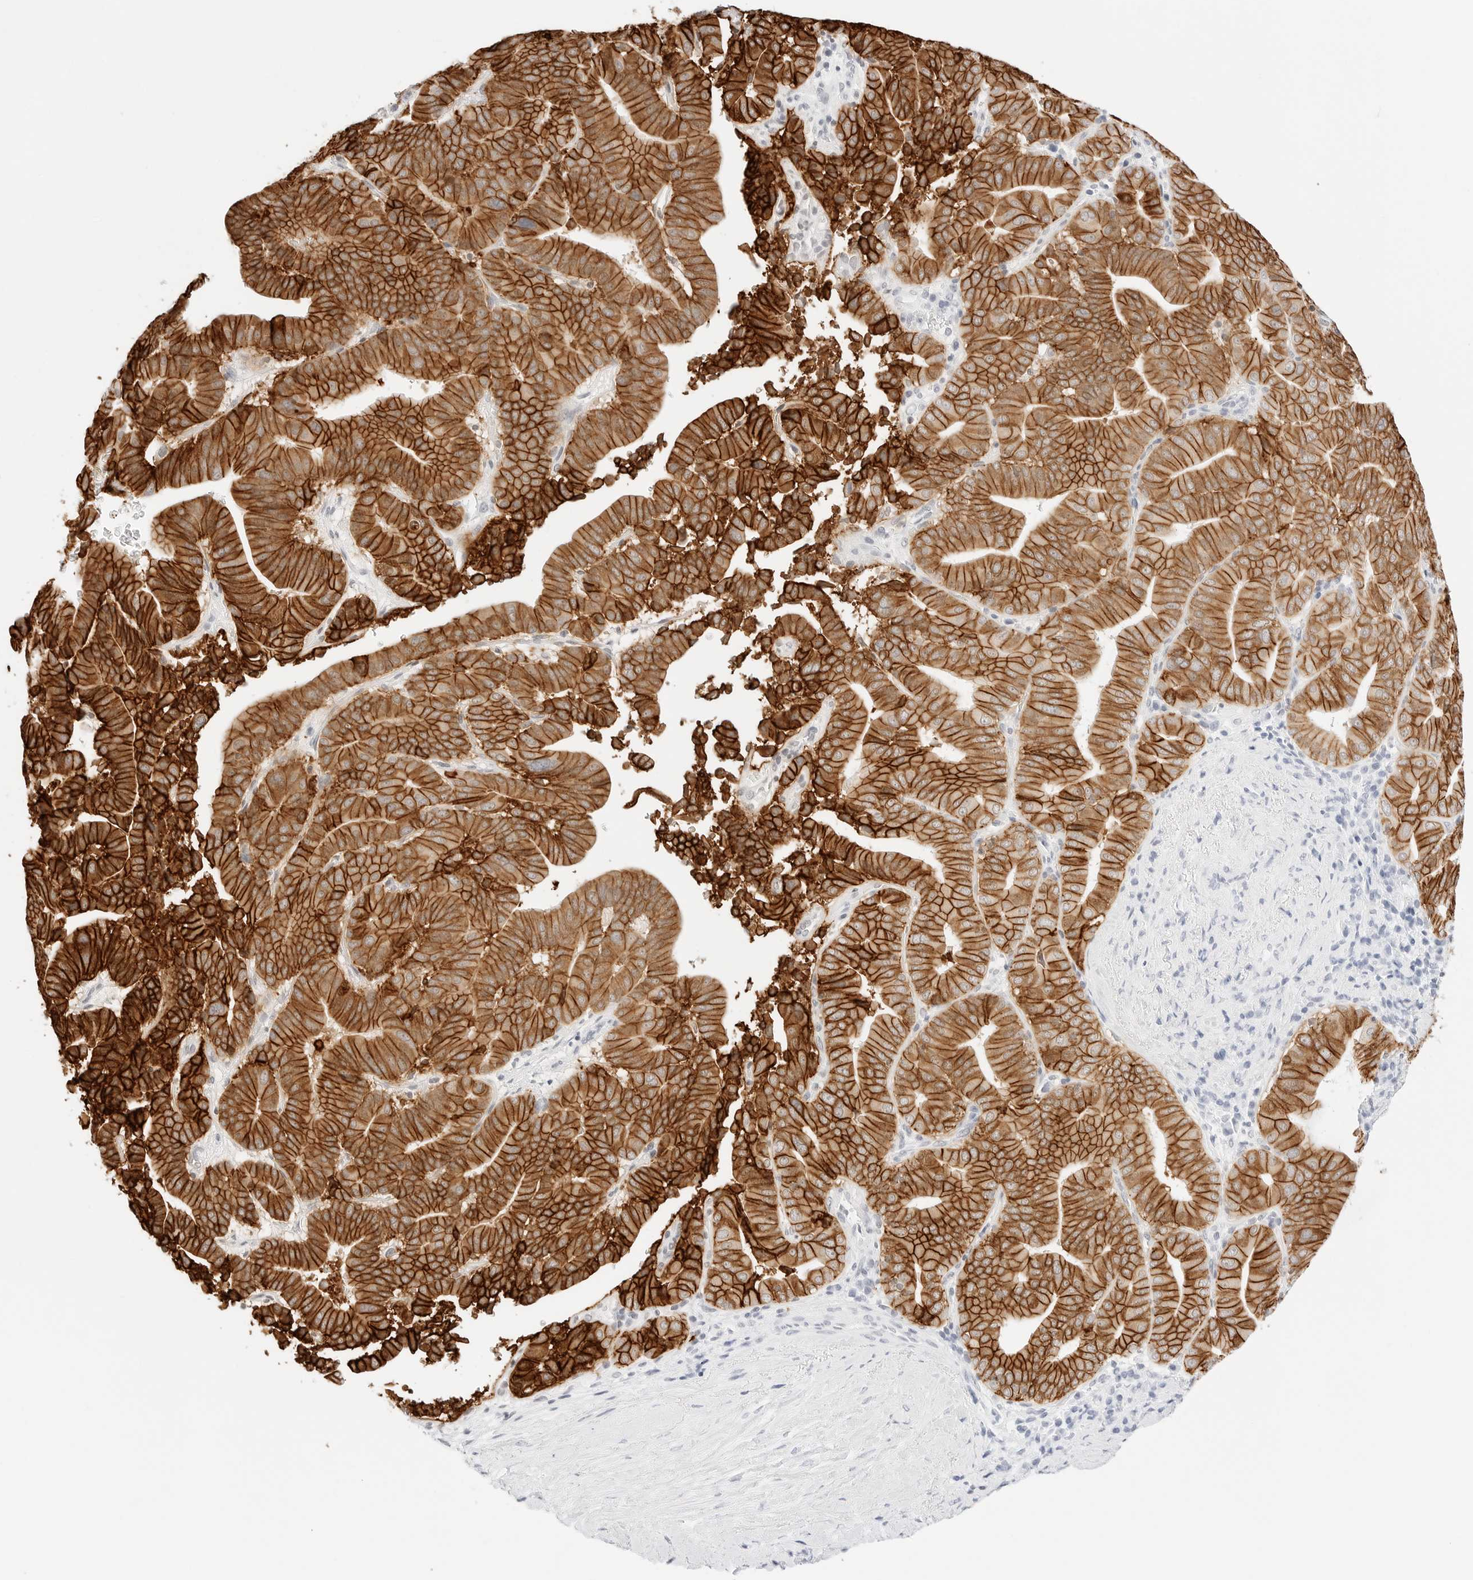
{"staining": {"intensity": "strong", "quantity": ">75%", "location": "cytoplasmic/membranous"}, "tissue": "liver cancer", "cell_type": "Tumor cells", "image_type": "cancer", "snomed": [{"axis": "morphology", "description": "Cholangiocarcinoma"}, {"axis": "topography", "description": "Liver"}], "caption": "Immunohistochemistry (IHC) (DAB) staining of human liver cholangiocarcinoma shows strong cytoplasmic/membranous protein positivity in approximately >75% of tumor cells. (Brightfield microscopy of DAB IHC at high magnification).", "gene": "CDH1", "patient": {"sex": "female", "age": 75}}